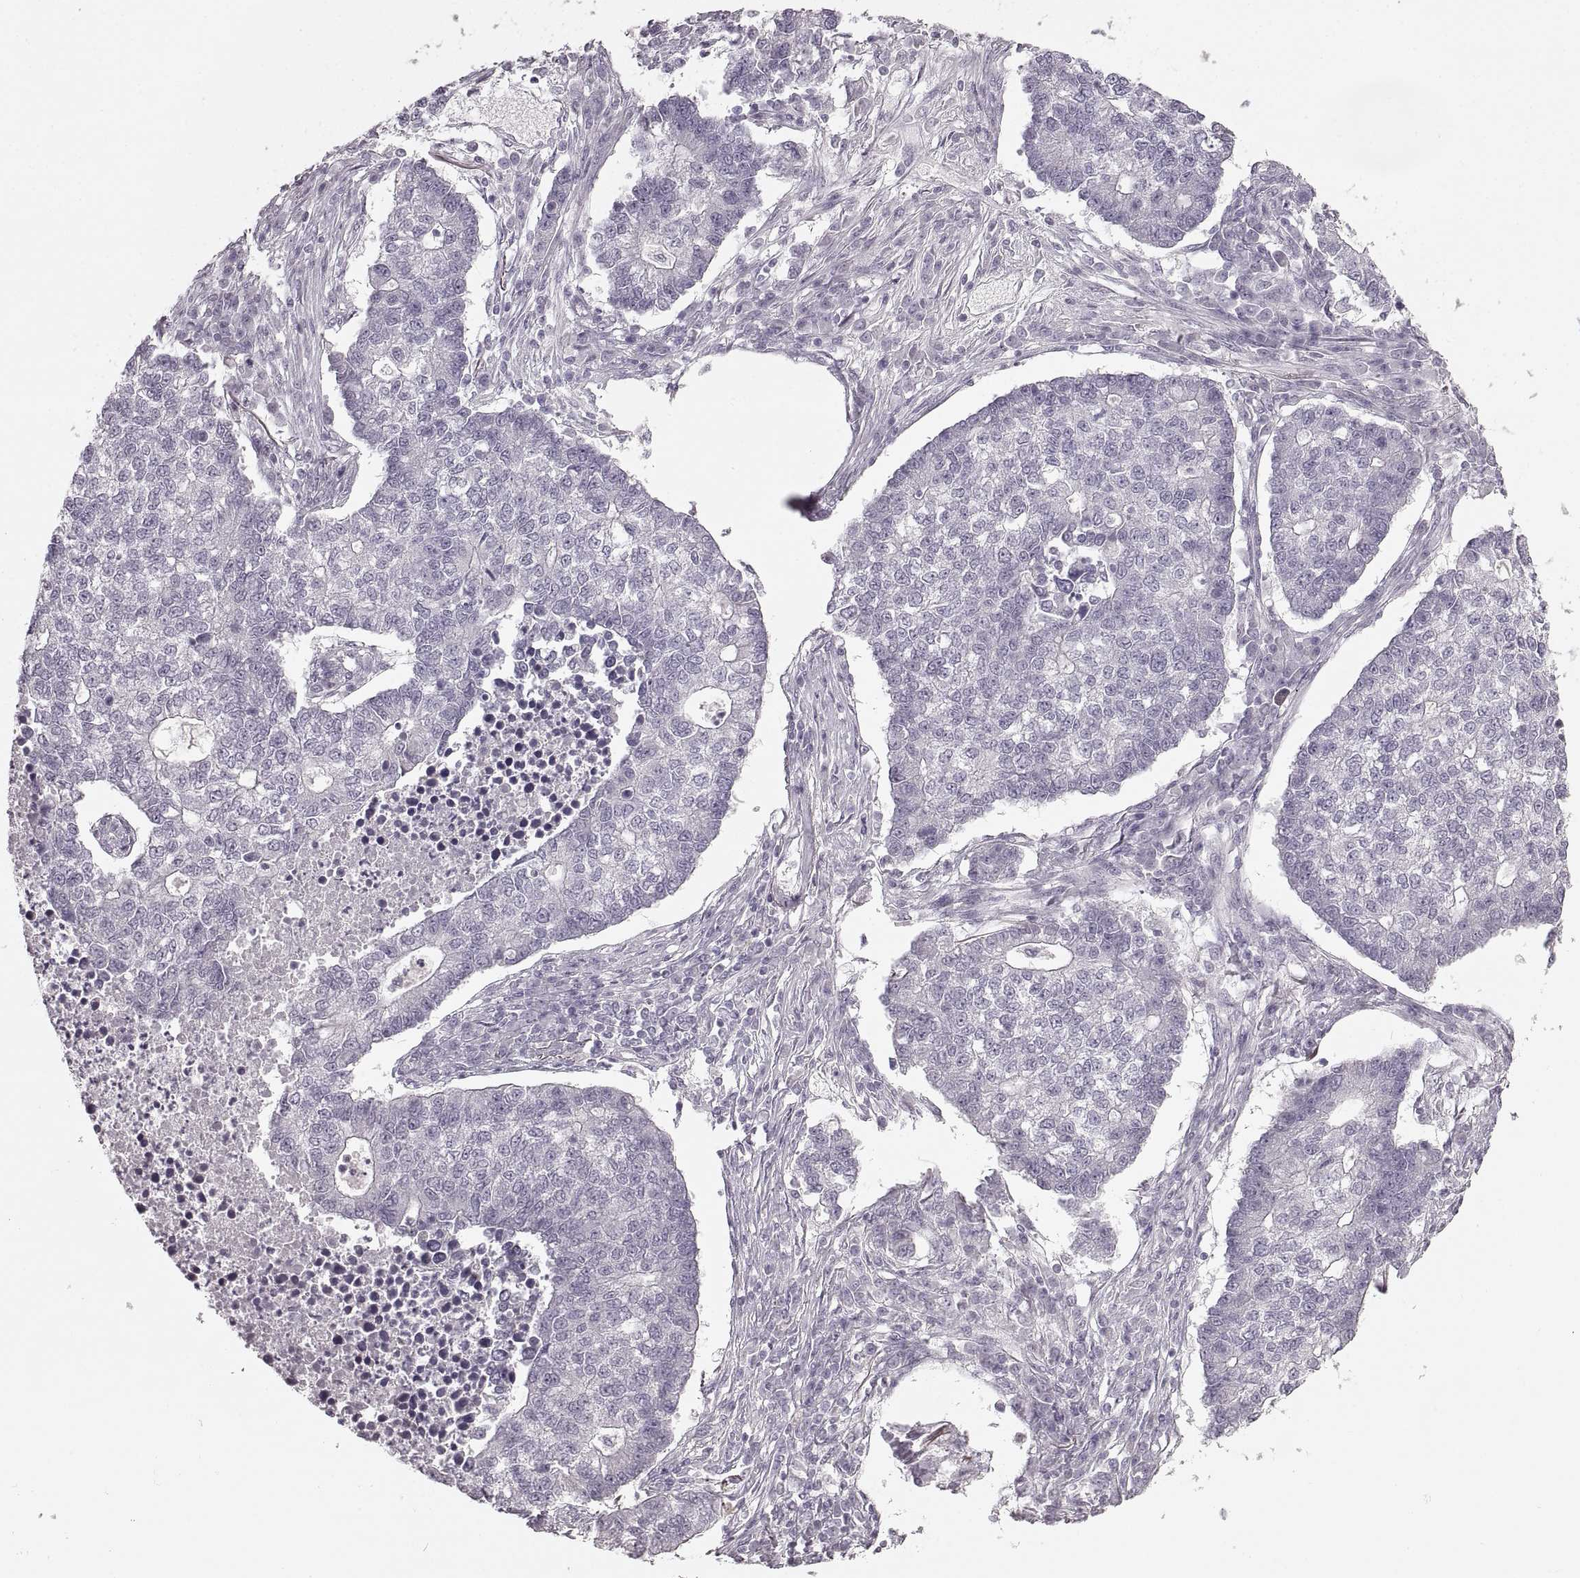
{"staining": {"intensity": "negative", "quantity": "none", "location": "none"}, "tissue": "lung cancer", "cell_type": "Tumor cells", "image_type": "cancer", "snomed": [{"axis": "morphology", "description": "Adenocarcinoma, NOS"}, {"axis": "topography", "description": "Lung"}], "caption": "DAB immunohistochemical staining of human lung cancer shows no significant positivity in tumor cells.", "gene": "CNTN1", "patient": {"sex": "male", "age": 57}}